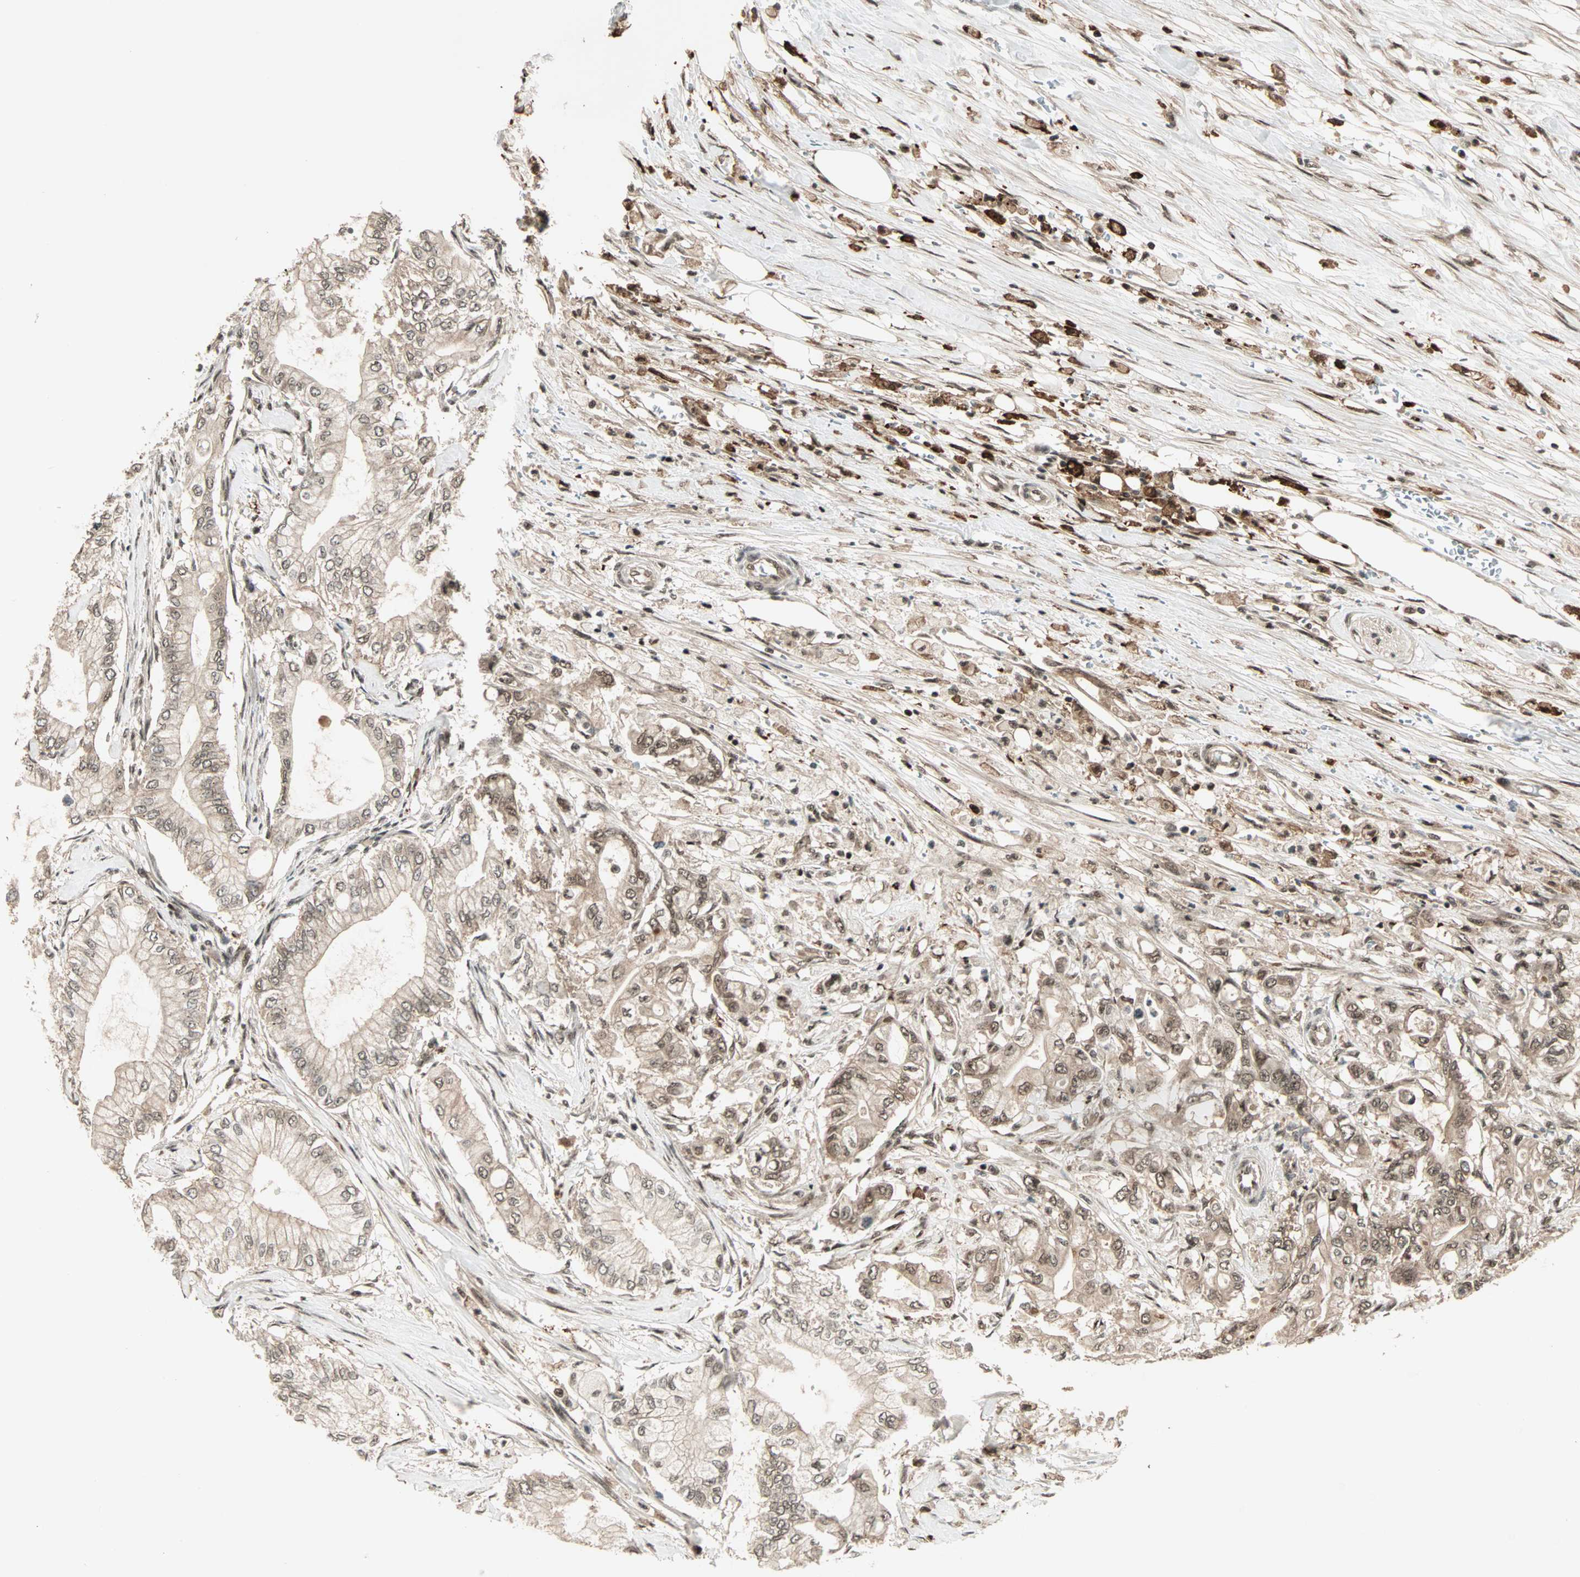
{"staining": {"intensity": "moderate", "quantity": ">75%", "location": "cytoplasmic/membranous,nuclear"}, "tissue": "pancreatic cancer", "cell_type": "Tumor cells", "image_type": "cancer", "snomed": [{"axis": "morphology", "description": "Adenocarcinoma, NOS"}, {"axis": "topography", "description": "Pancreas"}], "caption": "An immunohistochemistry micrograph of tumor tissue is shown. Protein staining in brown shows moderate cytoplasmic/membranous and nuclear positivity in pancreatic adenocarcinoma within tumor cells.", "gene": "ZNF44", "patient": {"sex": "male", "age": 70}}